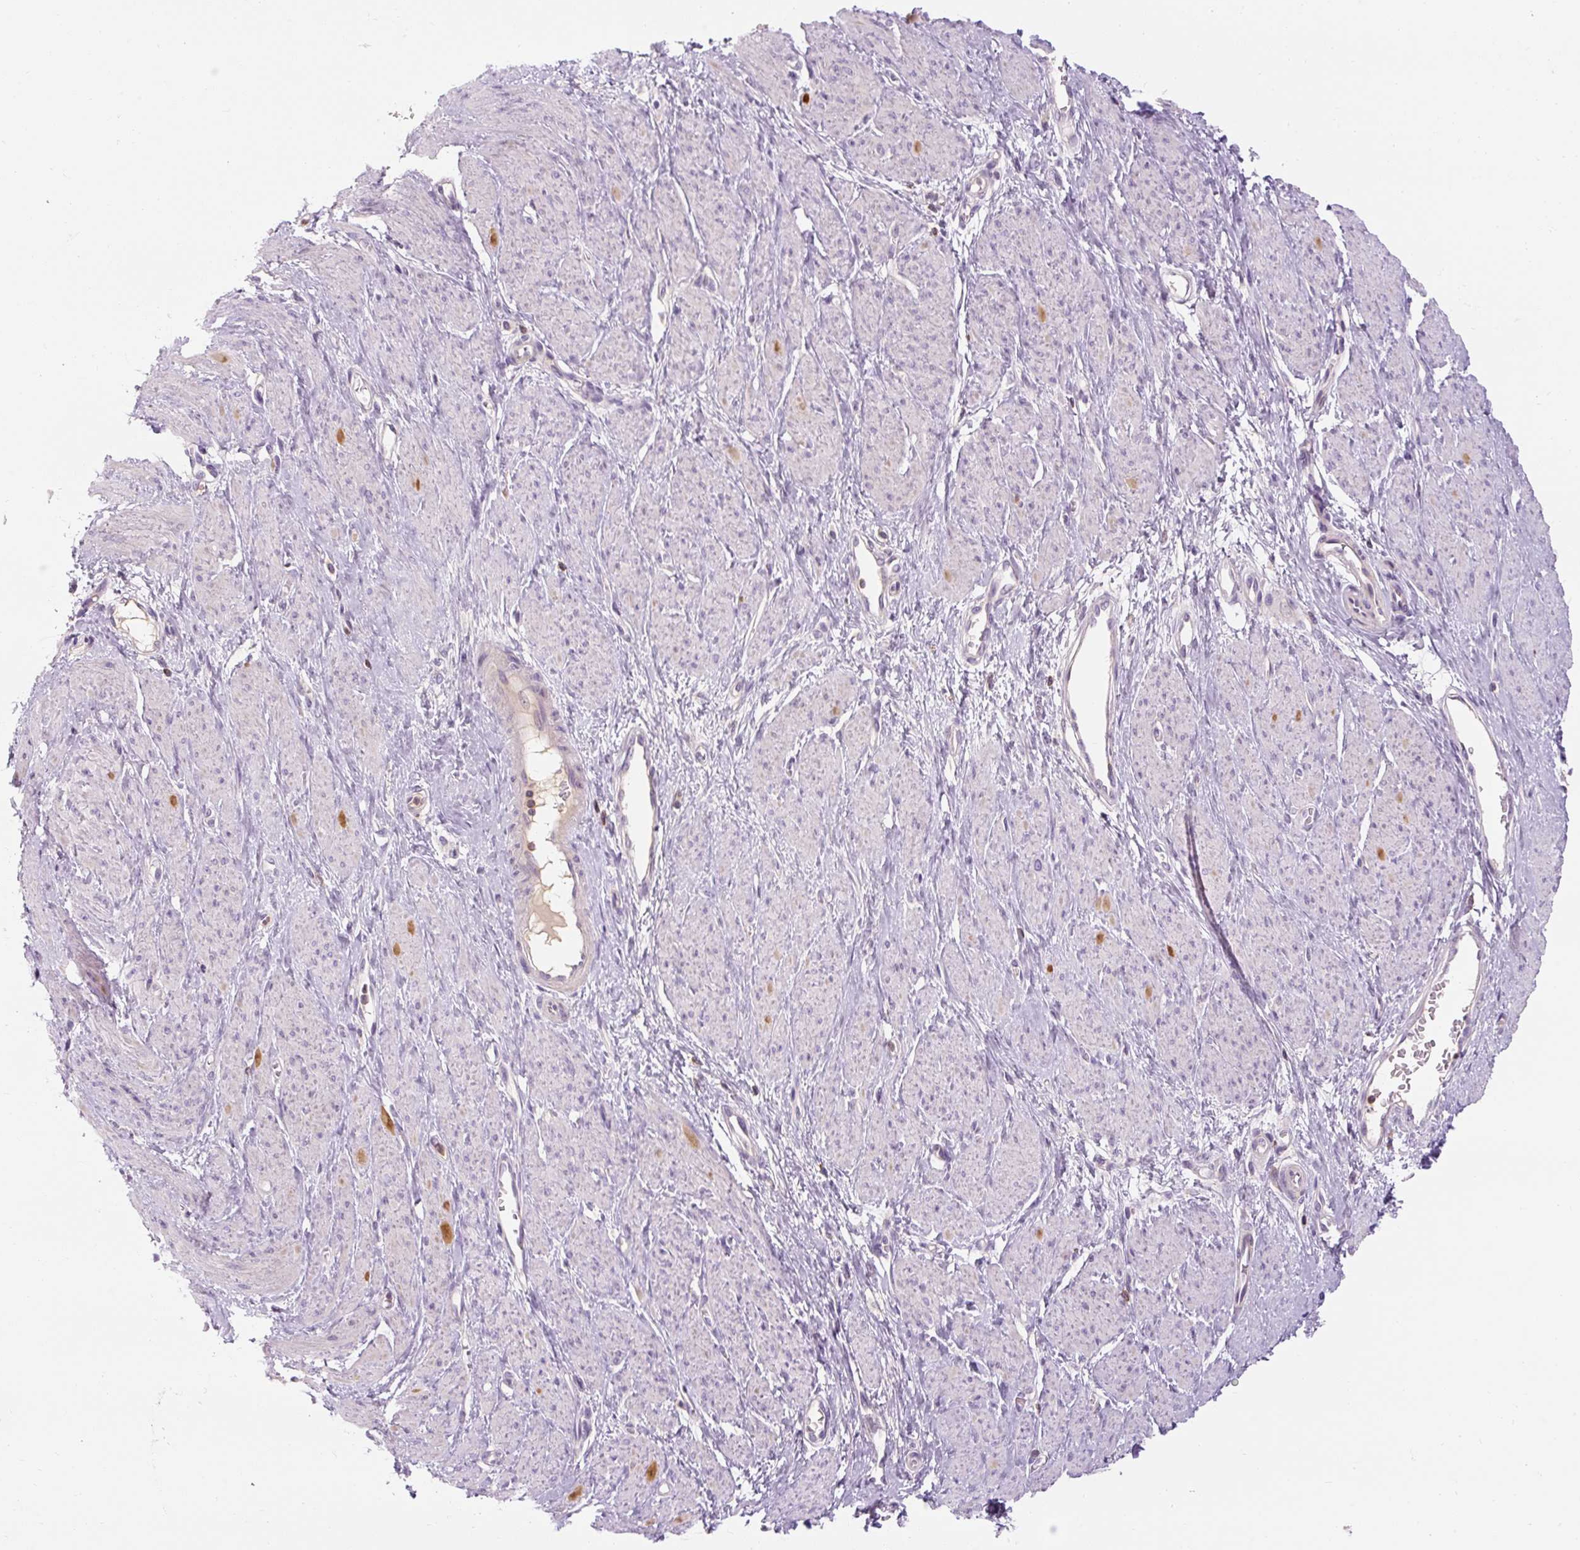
{"staining": {"intensity": "moderate", "quantity": "<25%", "location": "nuclear"}, "tissue": "smooth muscle", "cell_type": "Smooth muscle cells", "image_type": "normal", "snomed": [{"axis": "morphology", "description": "Normal tissue, NOS"}, {"axis": "topography", "description": "Smooth muscle"}, {"axis": "topography", "description": "Uterus"}], "caption": "DAB immunohistochemical staining of unremarkable smooth muscle displays moderate nuclear protein positivity in about <25% of smooth muscle cells.", "gene": "TIGD2", "patient": {"sex": "female", "age": 39}}